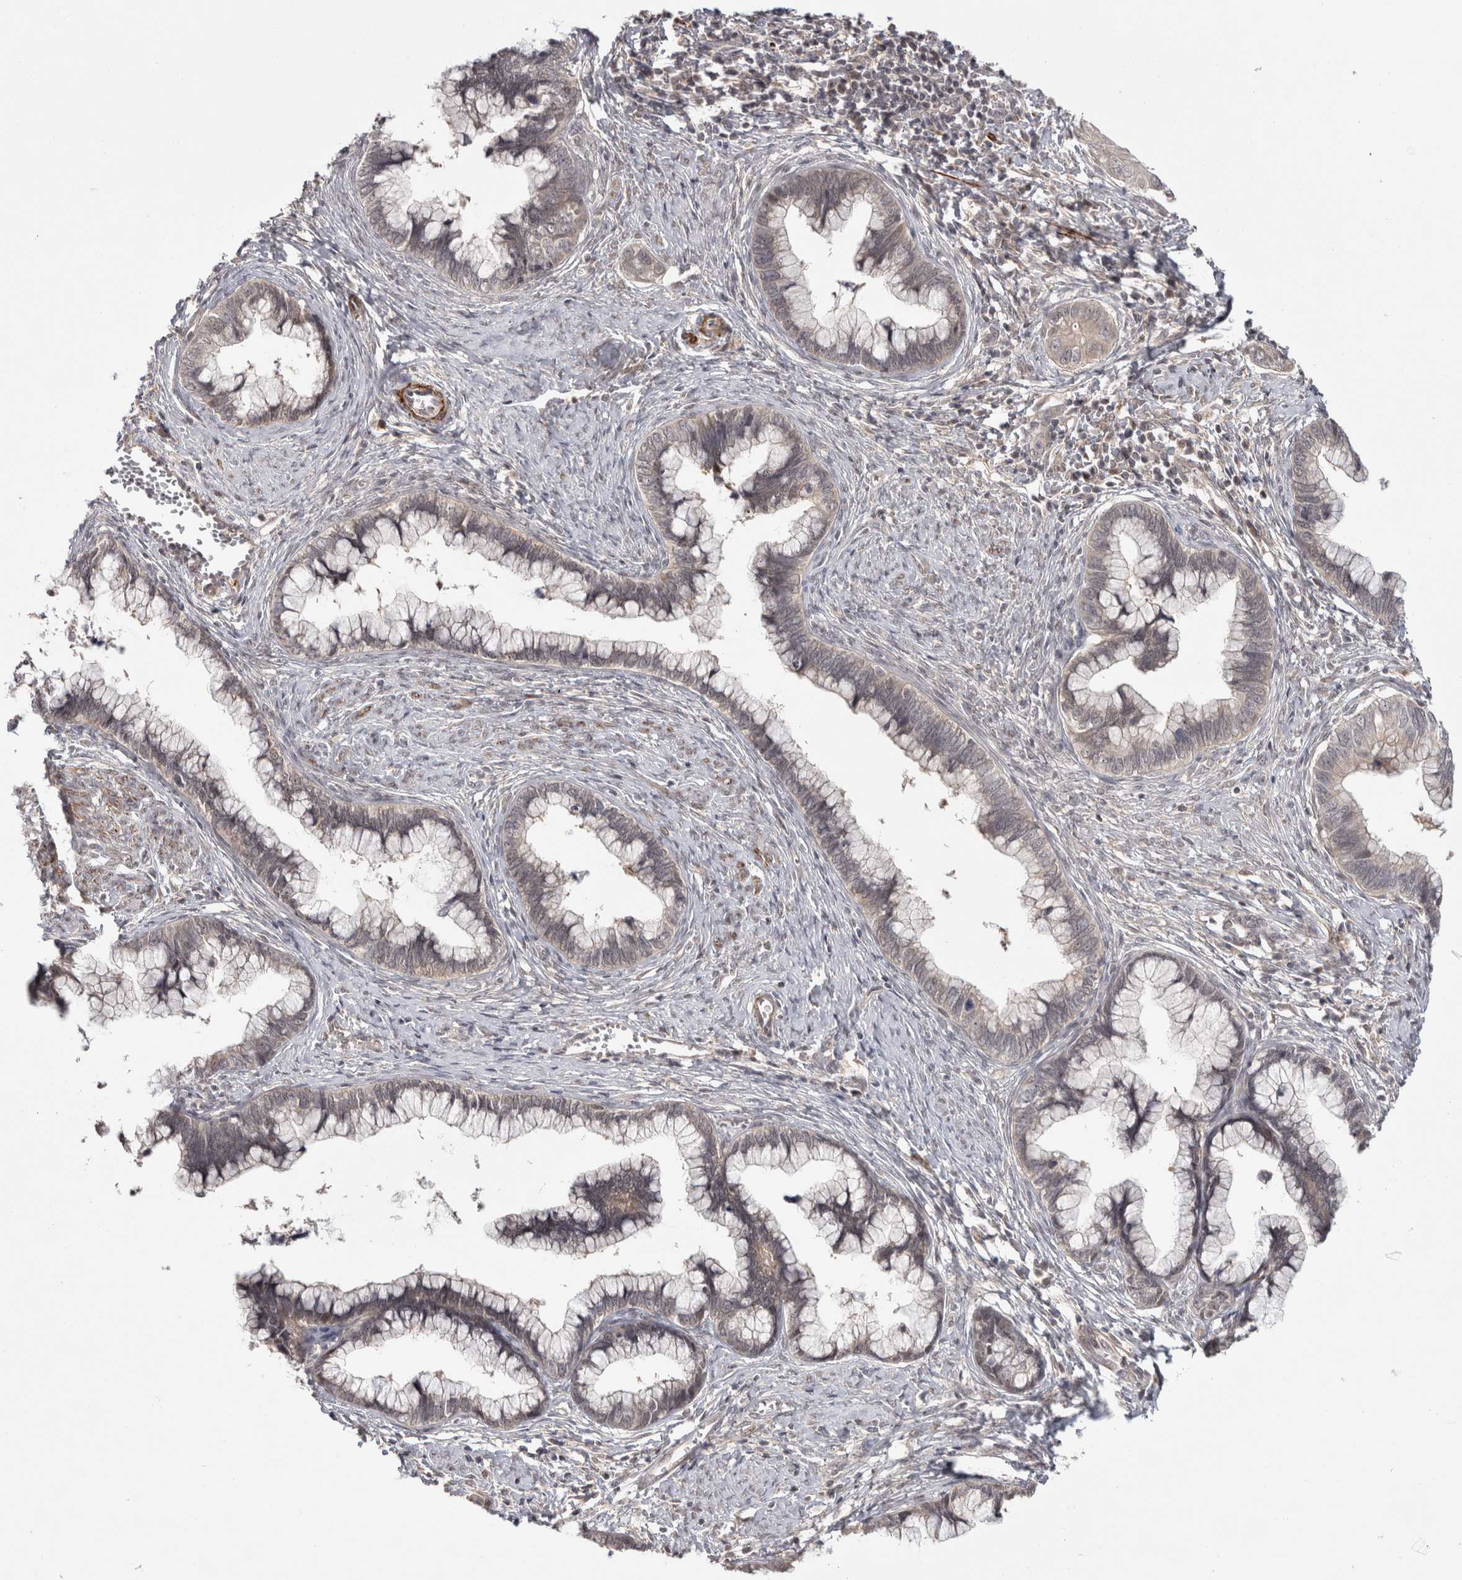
{"staining": {"intensity": "negative", "quantity": "none", "location": "none"}, "tissue": "cervical cancer", "cell_type": "Tumor cells", "image_type": "cancer", "snomed": [{"axis": "morphology", "description": "Adenocarcinoma, NOS"}, {"axis": "topography", "description": "Cervix"}], "caption": "DAB immunohistochemical staining of human cervical adenocarcinoma demonstrates no significant staining in tumor cells.", "gene": "ZNF318", "patient": {"sex": "female", "age": 44}}